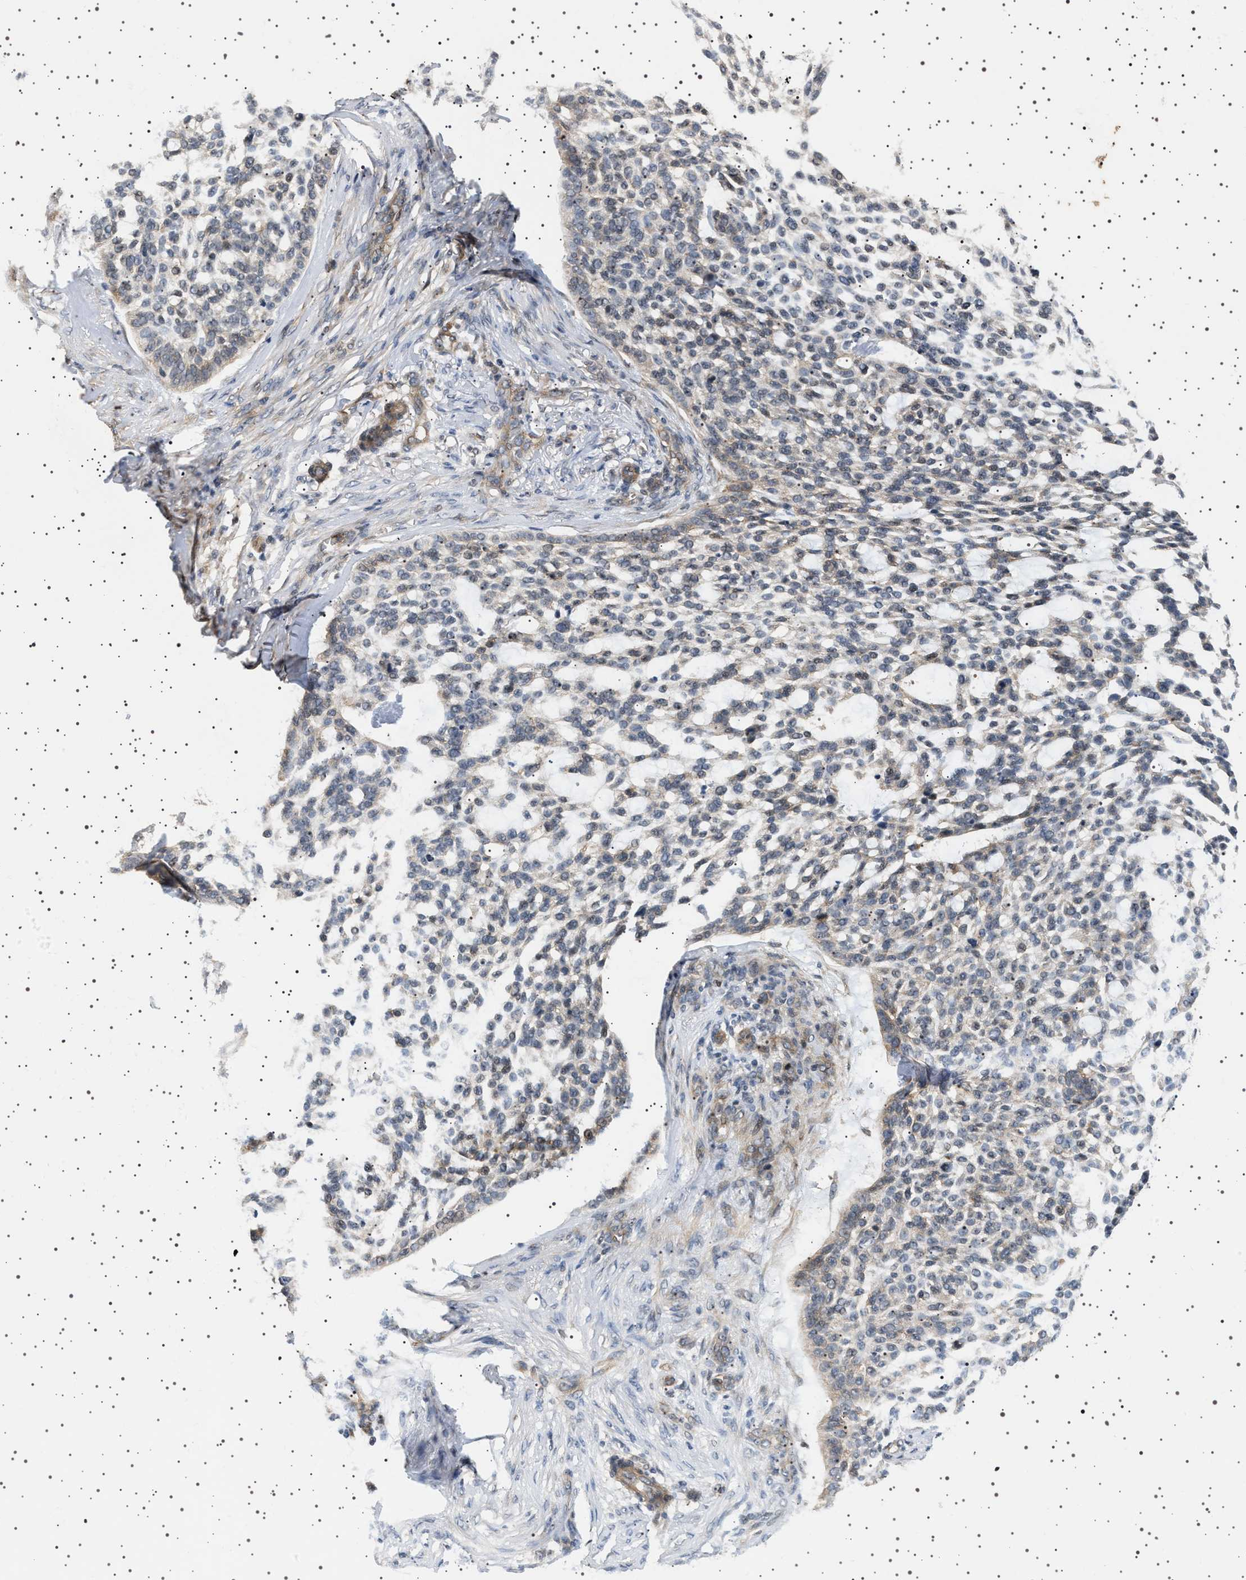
{"staining": {"intensity": "weak", "quantity": "<25%", "location": "cytoplasmic/membranous"}, "tissue": "skin cancer", "cell_type": "Tumor cells", "image_type": "cancer", "snomed": [{"axis": "morphology", "description": "Basal cell carcinoma"}, {"axis": "topography", "description": "Skin"}], "caption": "An IHC micrograph of basal cell carcinoma (skin) is shown. There is no staining in tumor cells of basal cell carcinoma (skin). (DAB IHC with hematoxylin counter stain).", "gene": "BAG3", "patient": {"sex": "female", "age": 64}}